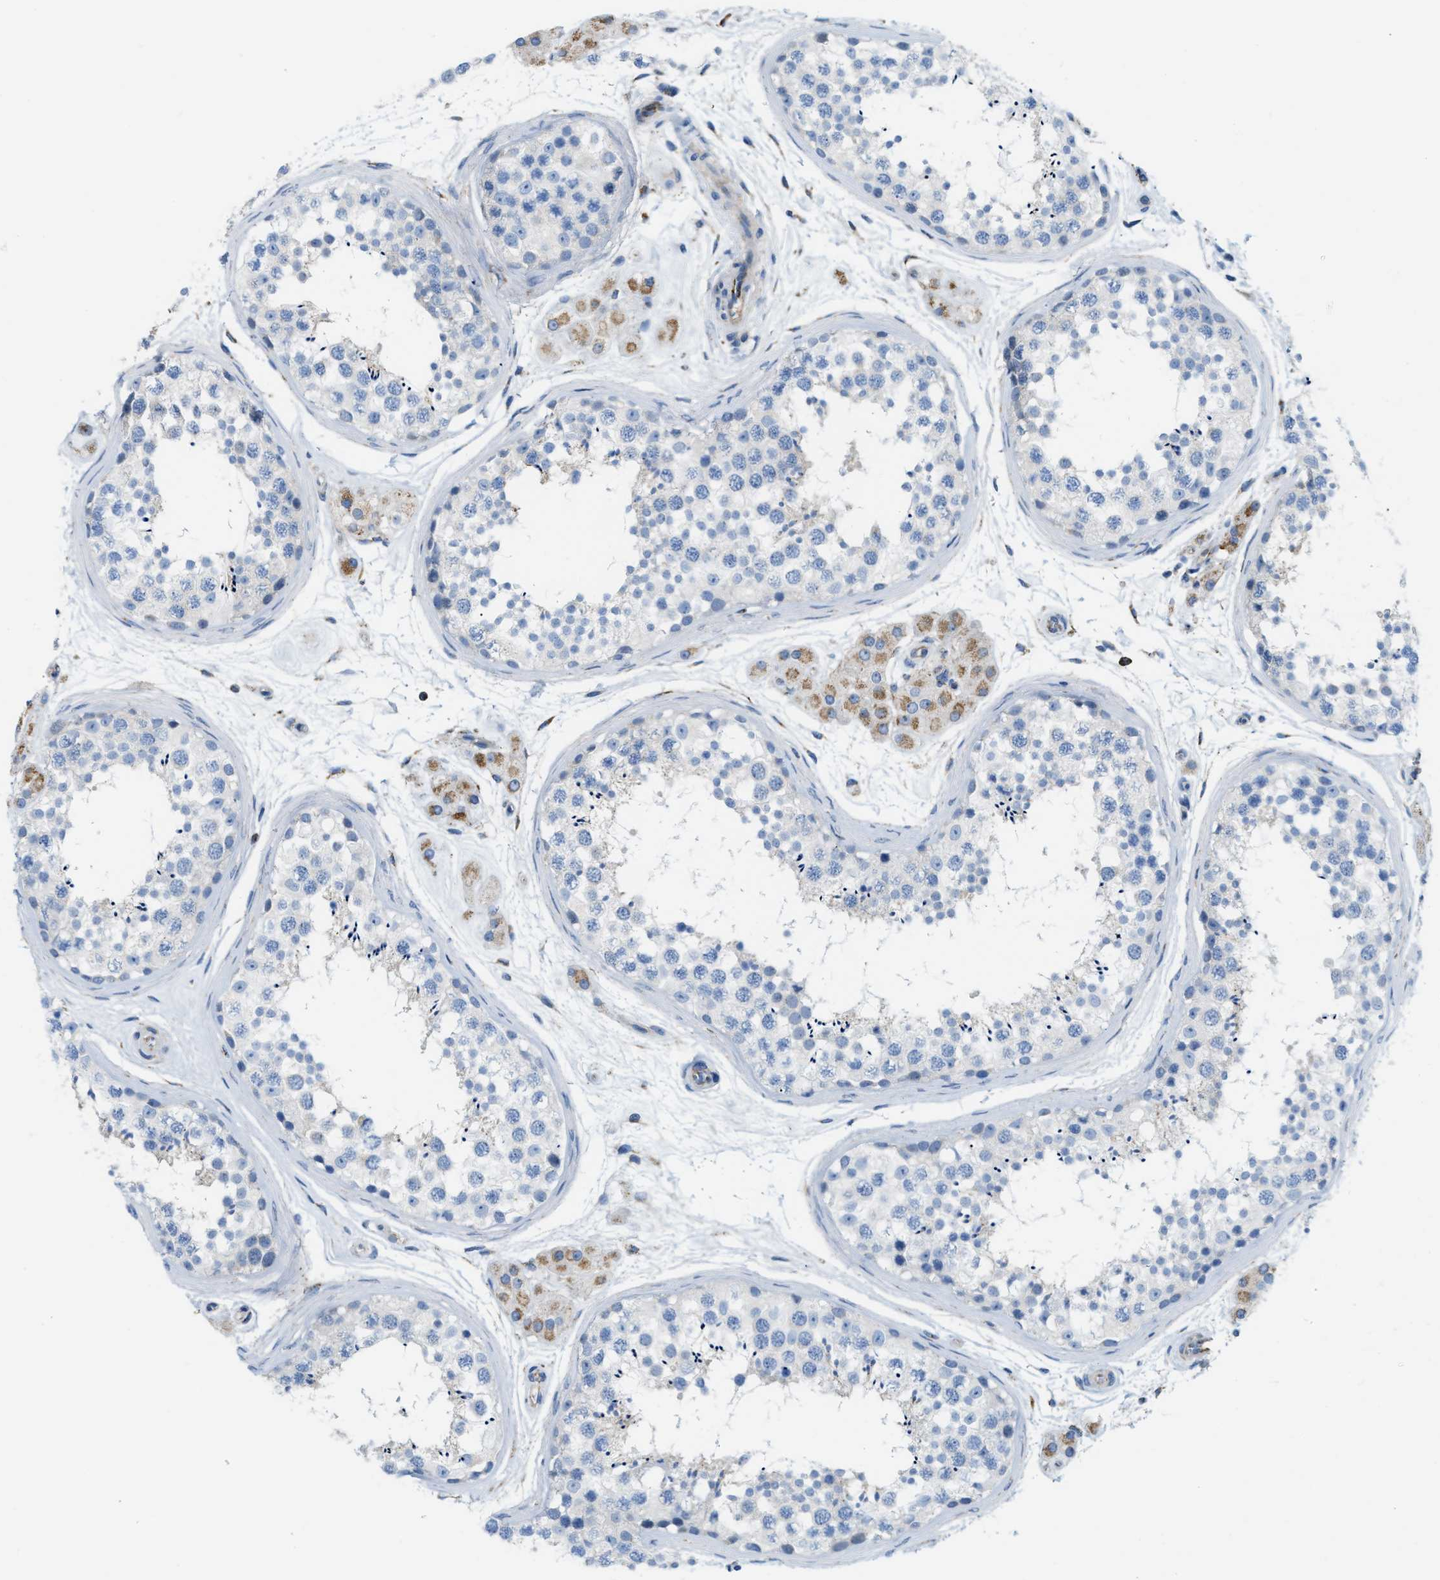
{"staining": {"intensity": "negative", "quantity": "none", "location": "none"}, "tissue": "testis", "cell_type": "Cells in seminiferous ducts", "image_type": "normal", "snomed": [{"axis": "morphology", "description": "Normal tissue, NOS"}, {"axis": "topography", "description": "Testis"}], "caption": "Protein analysis of unremarkable testis exhibits no significant staining in cells in seminiferous ducts.", "gene": "JADE1", "patient": {"sex": "male", "age": 56}}